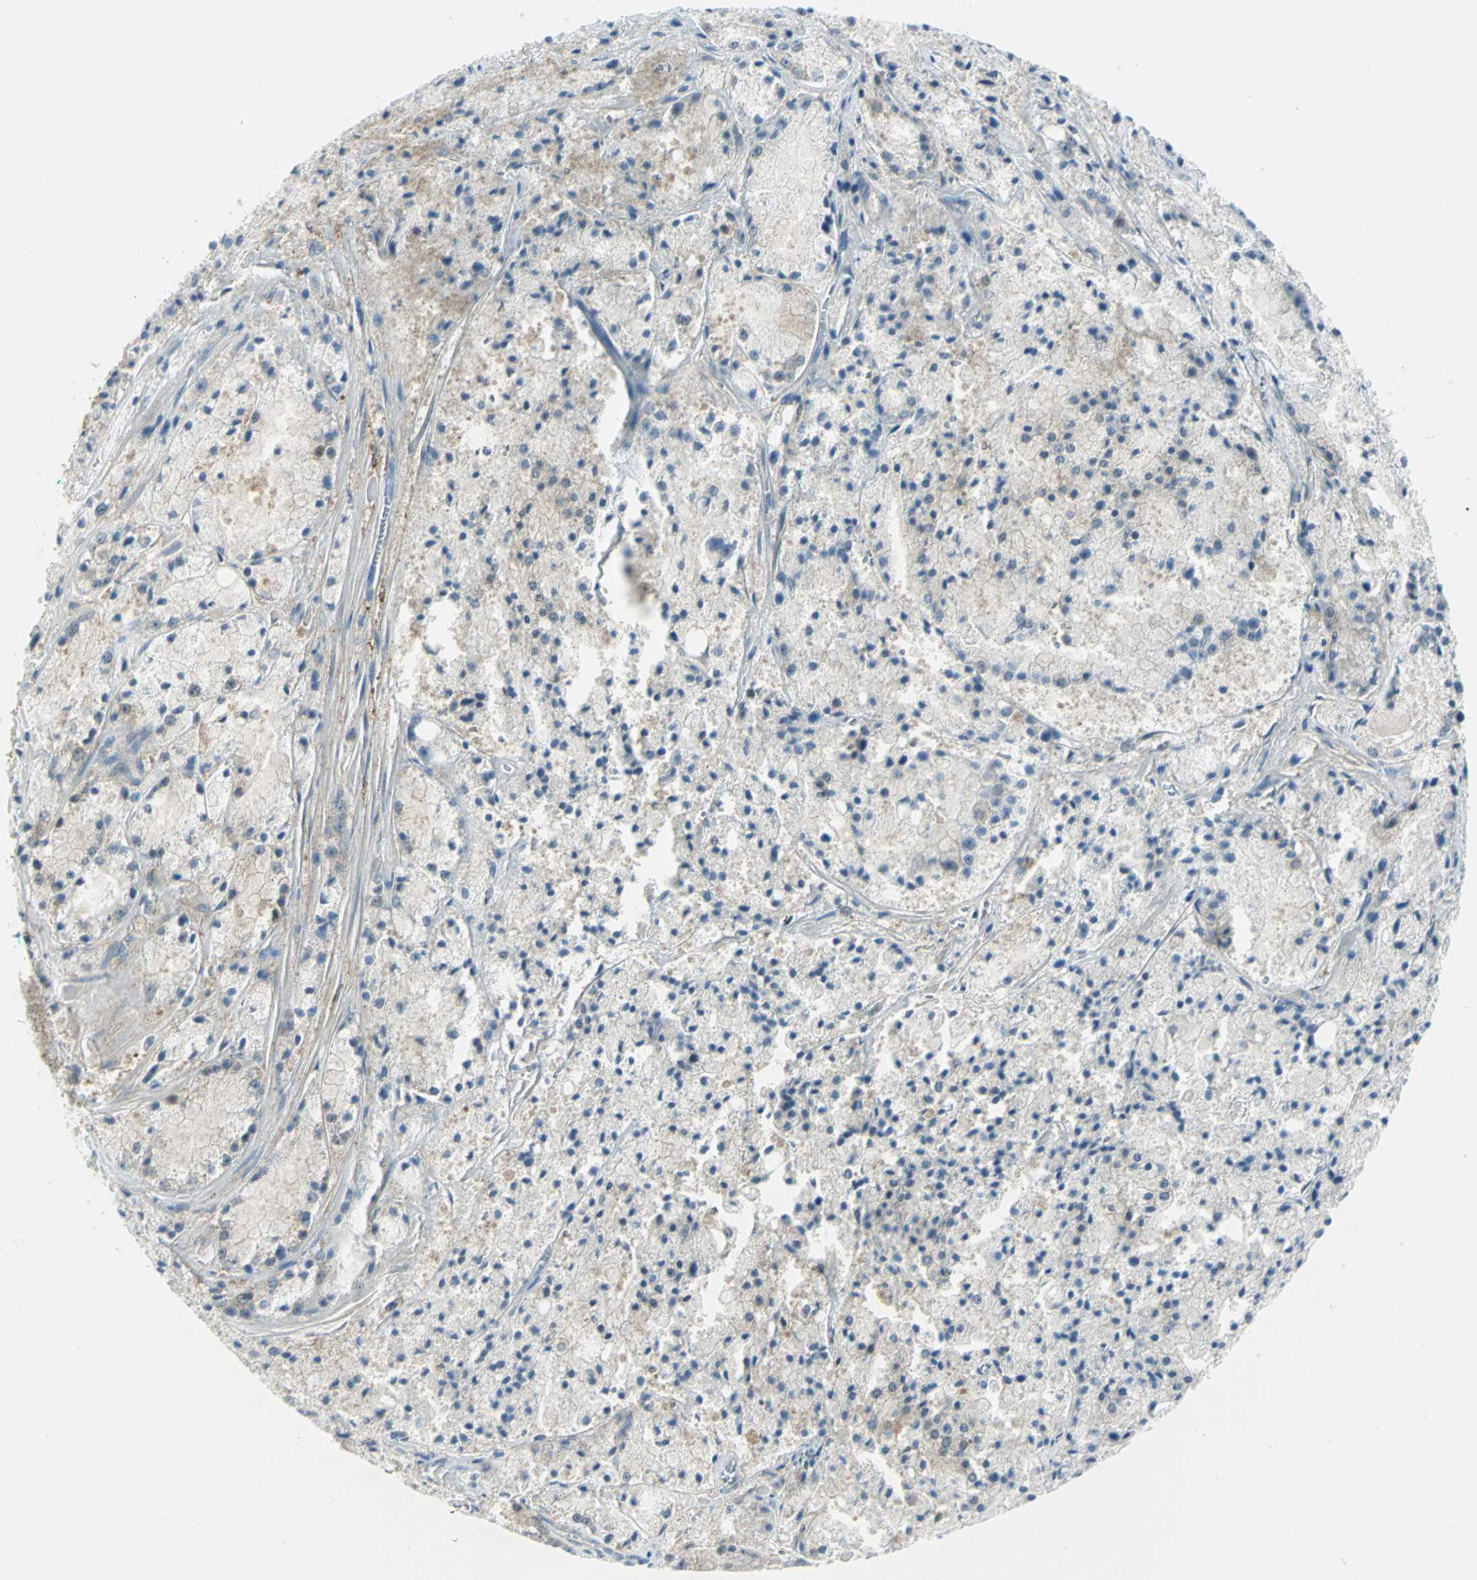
{"staining": {"intensity": "weak", "quantity": "<25%", "location": "cytoplasmic/membranous"}, "tissue": "prostate cancer", "cell_type": "Tumor cells", "image_type": "cancer", "snomed": [{"axis": "morphology", "description": "Adenocarcinoma, Low grade"}, {"axis": "topography", "description": "Prostate"}], "caption": "This is a photomicrograph of immunohistochemistry staining of prostate low-grade adenocarcinoma, which shows no positivity in tumor cells.", "gene": "ALDOA", "patient": {"sex": "male", "age": 64}}